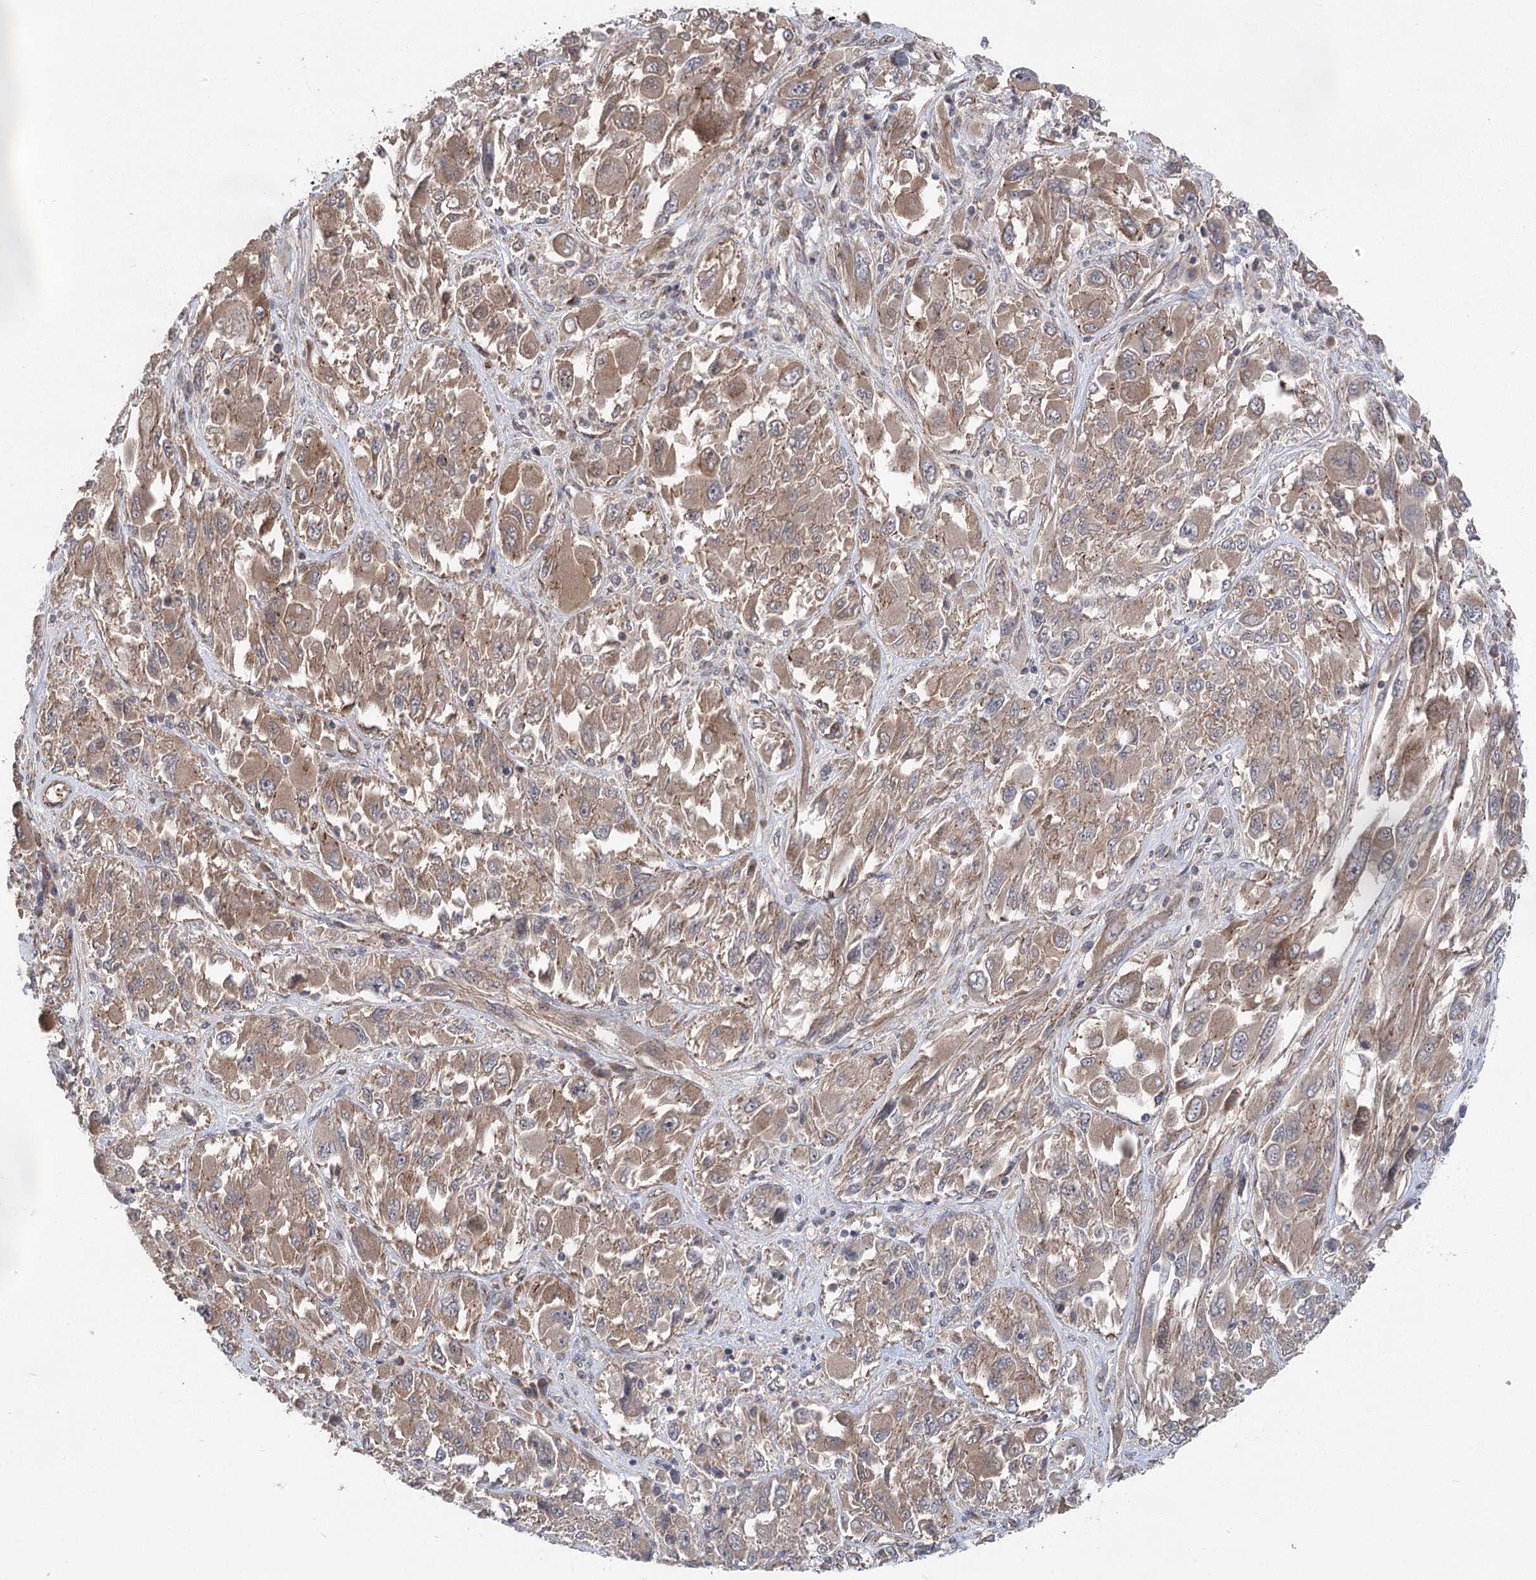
{"staining": {"intensity": "weak", "quantity": ">75%", "location": "cytoplasmic/membranous"}, "tissue": "melanoma", "cell_type": "Tumor cells", "image_type": "cancer", "snomed": [{"axis": "morphology", "description": "Malignant melanoma, NOS"}, {"axis": "topography", "description": "Skin"}], "caption": "Malignant melanoma stained with DAB immunohistochemistry (IHC) reveals low levels of weak cytoplasmic/membranous positivity in about >75% of tumor cells. Using DAB (3,3'-diaminobenzidine) (brown) and hematoxylin (blue) stains, captured at high magnification using brightfield microscopy.", "gene": "METTL24", "patient": {"sex": "female", "age": 91}}